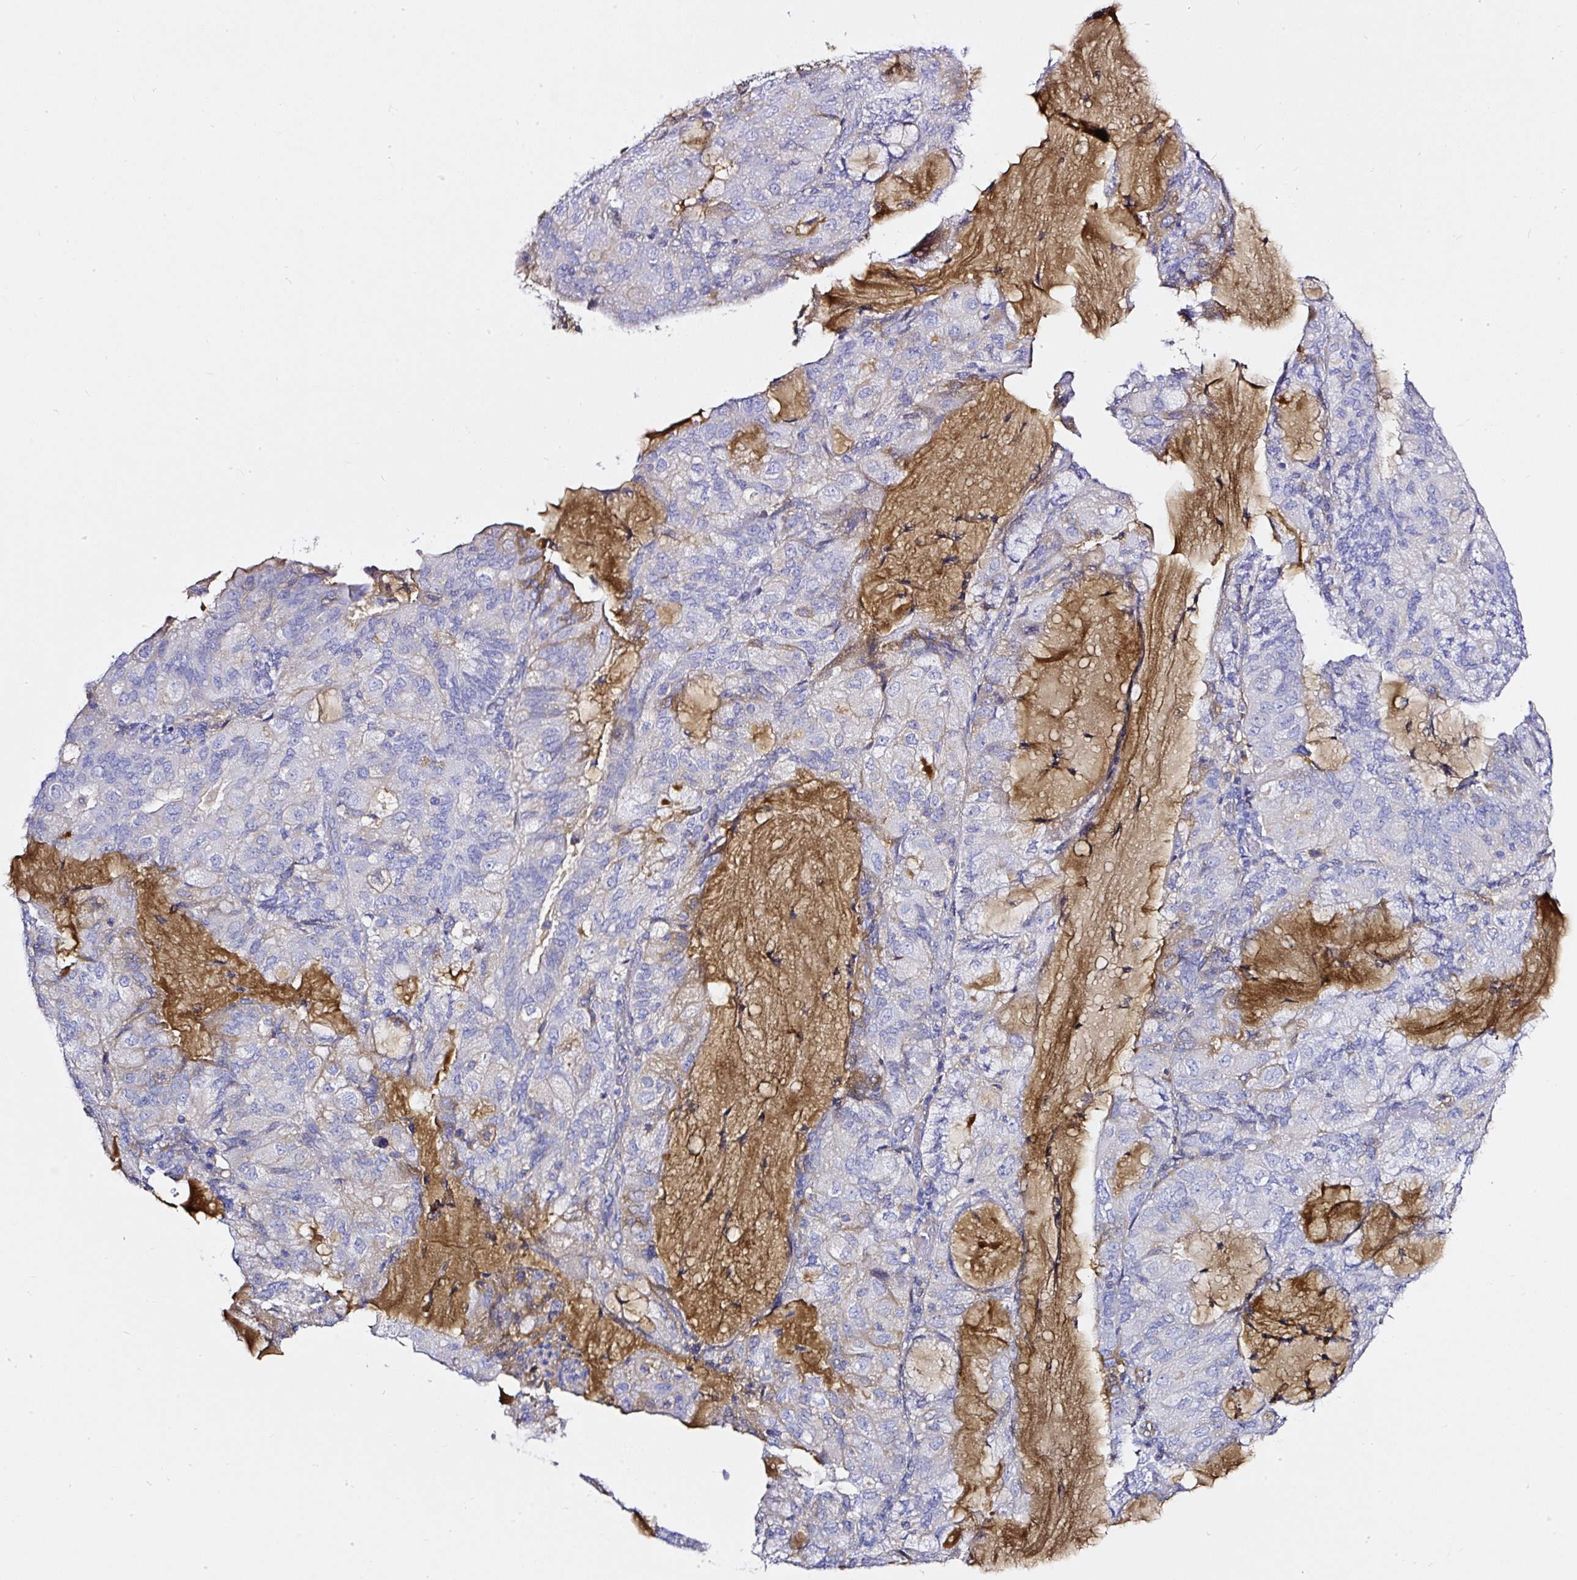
{"staining": {"intensity": "negative", "quantity": "none", "location": "none"}, "tissue": "endometrial cancer", "cell_type": "Tumor cells", "image_type": "cancer", "snomed": [{"axis": "morphology", "description": "Adenocarcinoma, NOS"}, {"axis": "topography", "description": "Endometrium"}], "caption": "Immunohistochemistry image of human endometrial cancer (adenocarcinoma) stained for a protein (brown), which exhibits no staining in tumor cells. (Stains: DAB (3,3'-diaminobenzidine) IHC with hematoxylin counter stain, Microscopy: brightfield microscopy at high magnification).", "gene": "CLEC3B", "patient": {"sex": "female", "age": 81}}